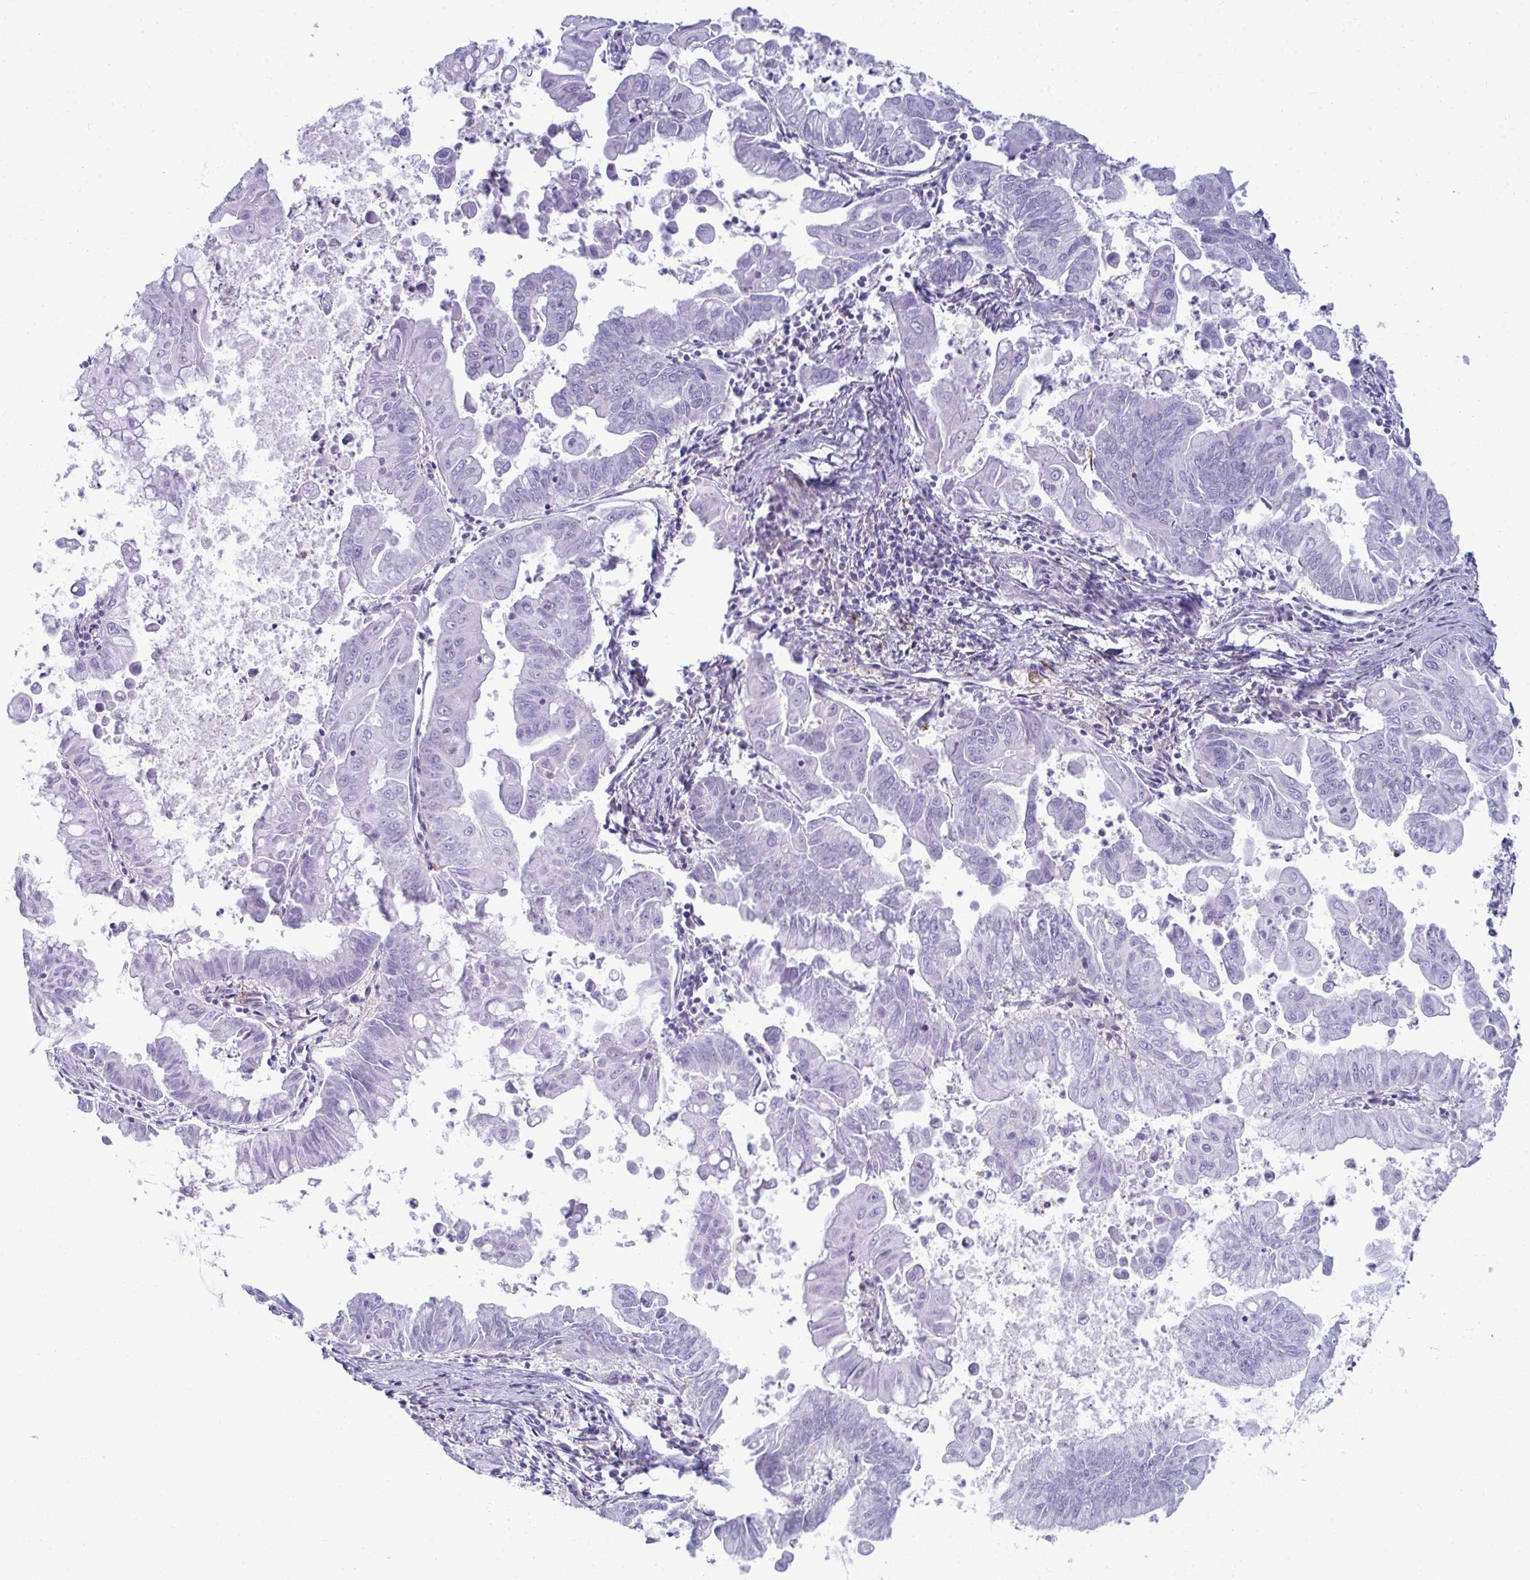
{"staining": {"intensity": "negative", "quantity": "none", "location": "none"}, "tissue": "stomach cancer", "cell_type": "Tumor cells", "image_type": "cancer", "snomed": [{"axis": "morphology", "description": "Adenocarcinoma, NOS"}, {"axis": "topography", "description": "Stomach, upper"}], "caption": "Immunohistochemical staining of human stomach adenocarcinoma reveals no significant expression in tumor cells.", "gene": "SLC30A6", "patient": {"sex": "male", "age": 80}}